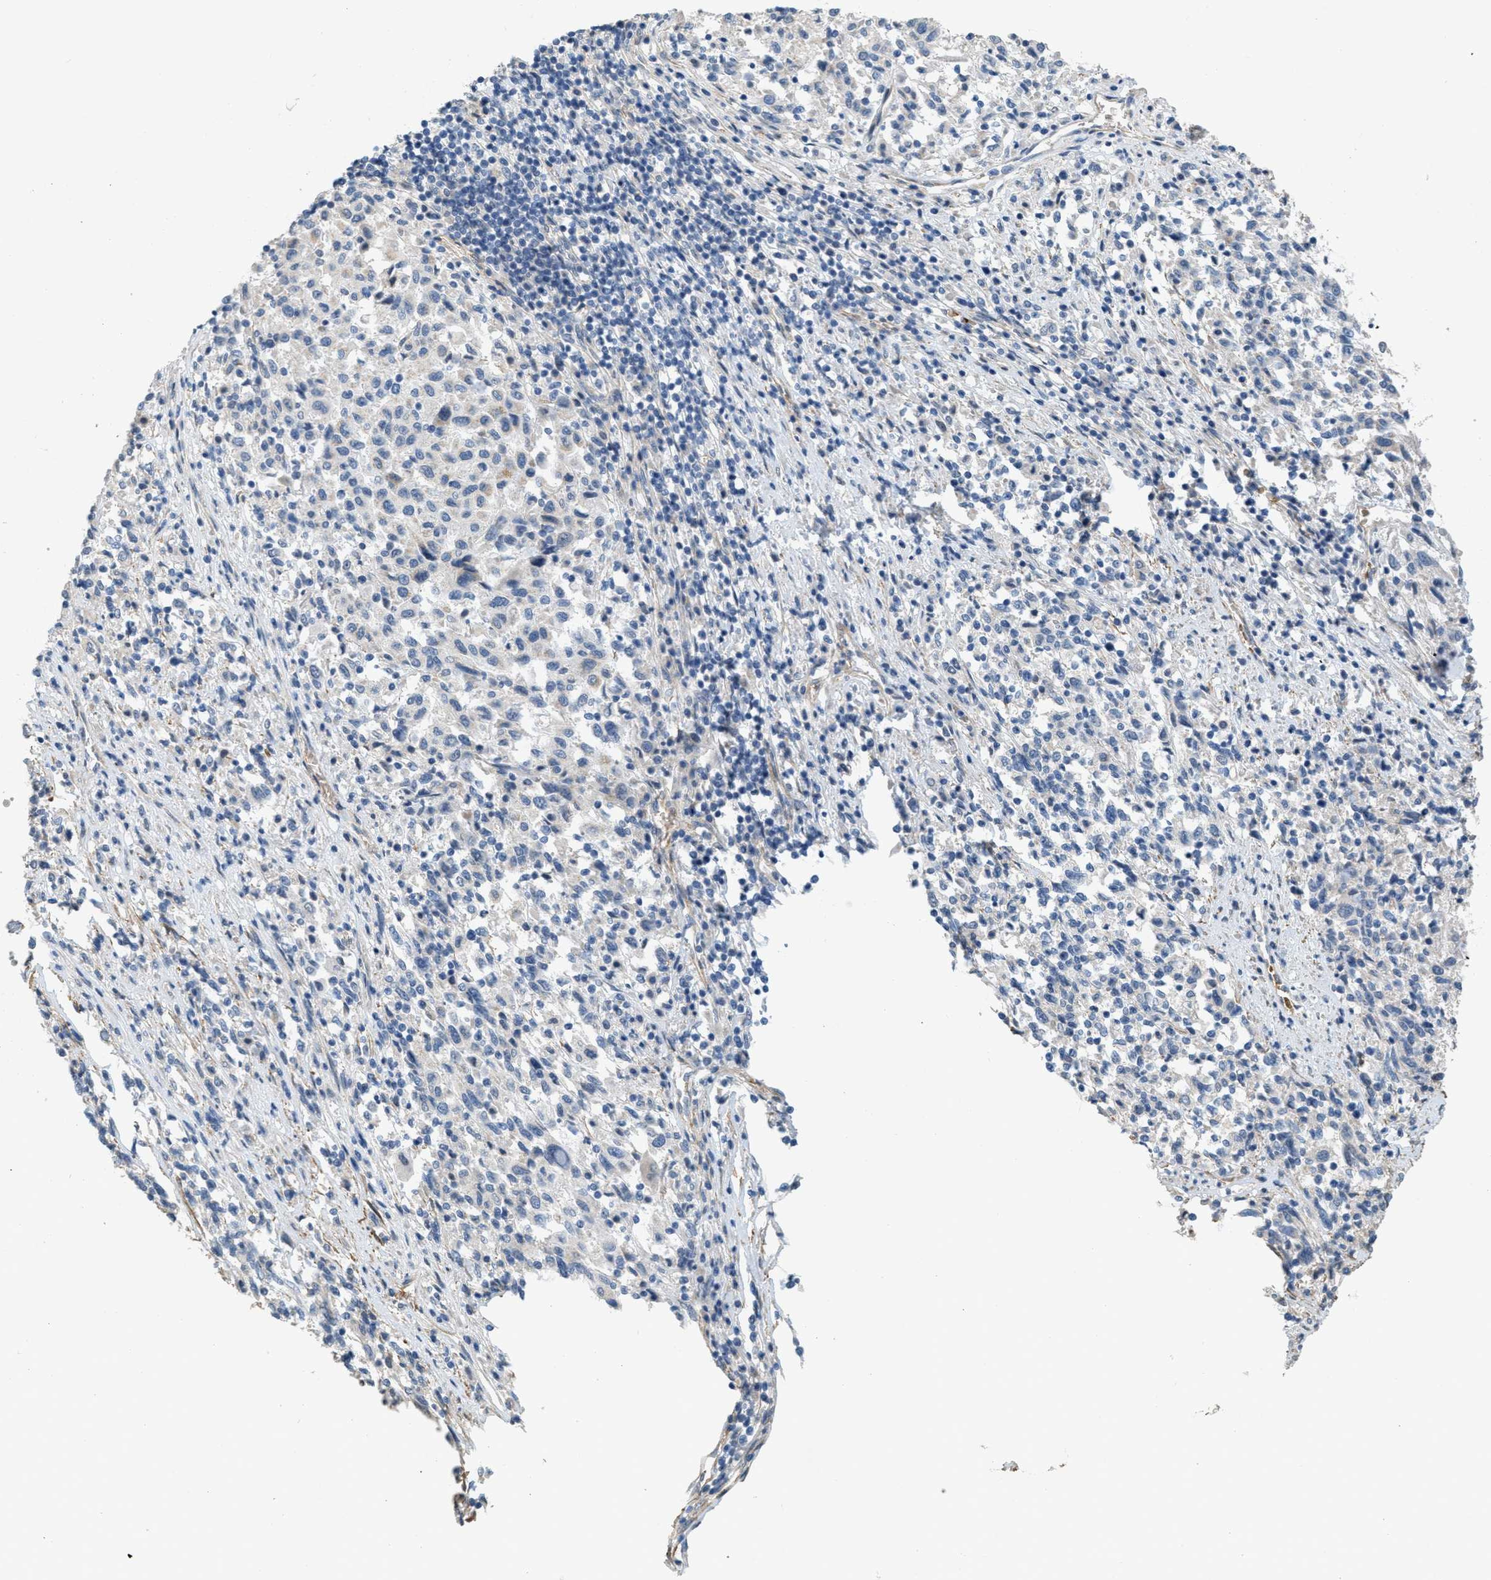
{"staining": {"intensity": "negative", "quantity": "none", "location": "none"}, "tissue": "melanoma", "cell_type": "Tumor cells", "image_type": "cancer", "snomed": [{"axis": "morphology", "description": "Malignant melanoma, Metastatic site"}, {"axis": "topography", "description": "Lymph node"}], "caption": "Immunohistochemistry histopathology image of human malignant melanoma (metastatic site) stained for a protein (brown), which displays no staining in tumor cells.", "gene": "MRS2", "patient": {"sex": "male", "age": 61}}